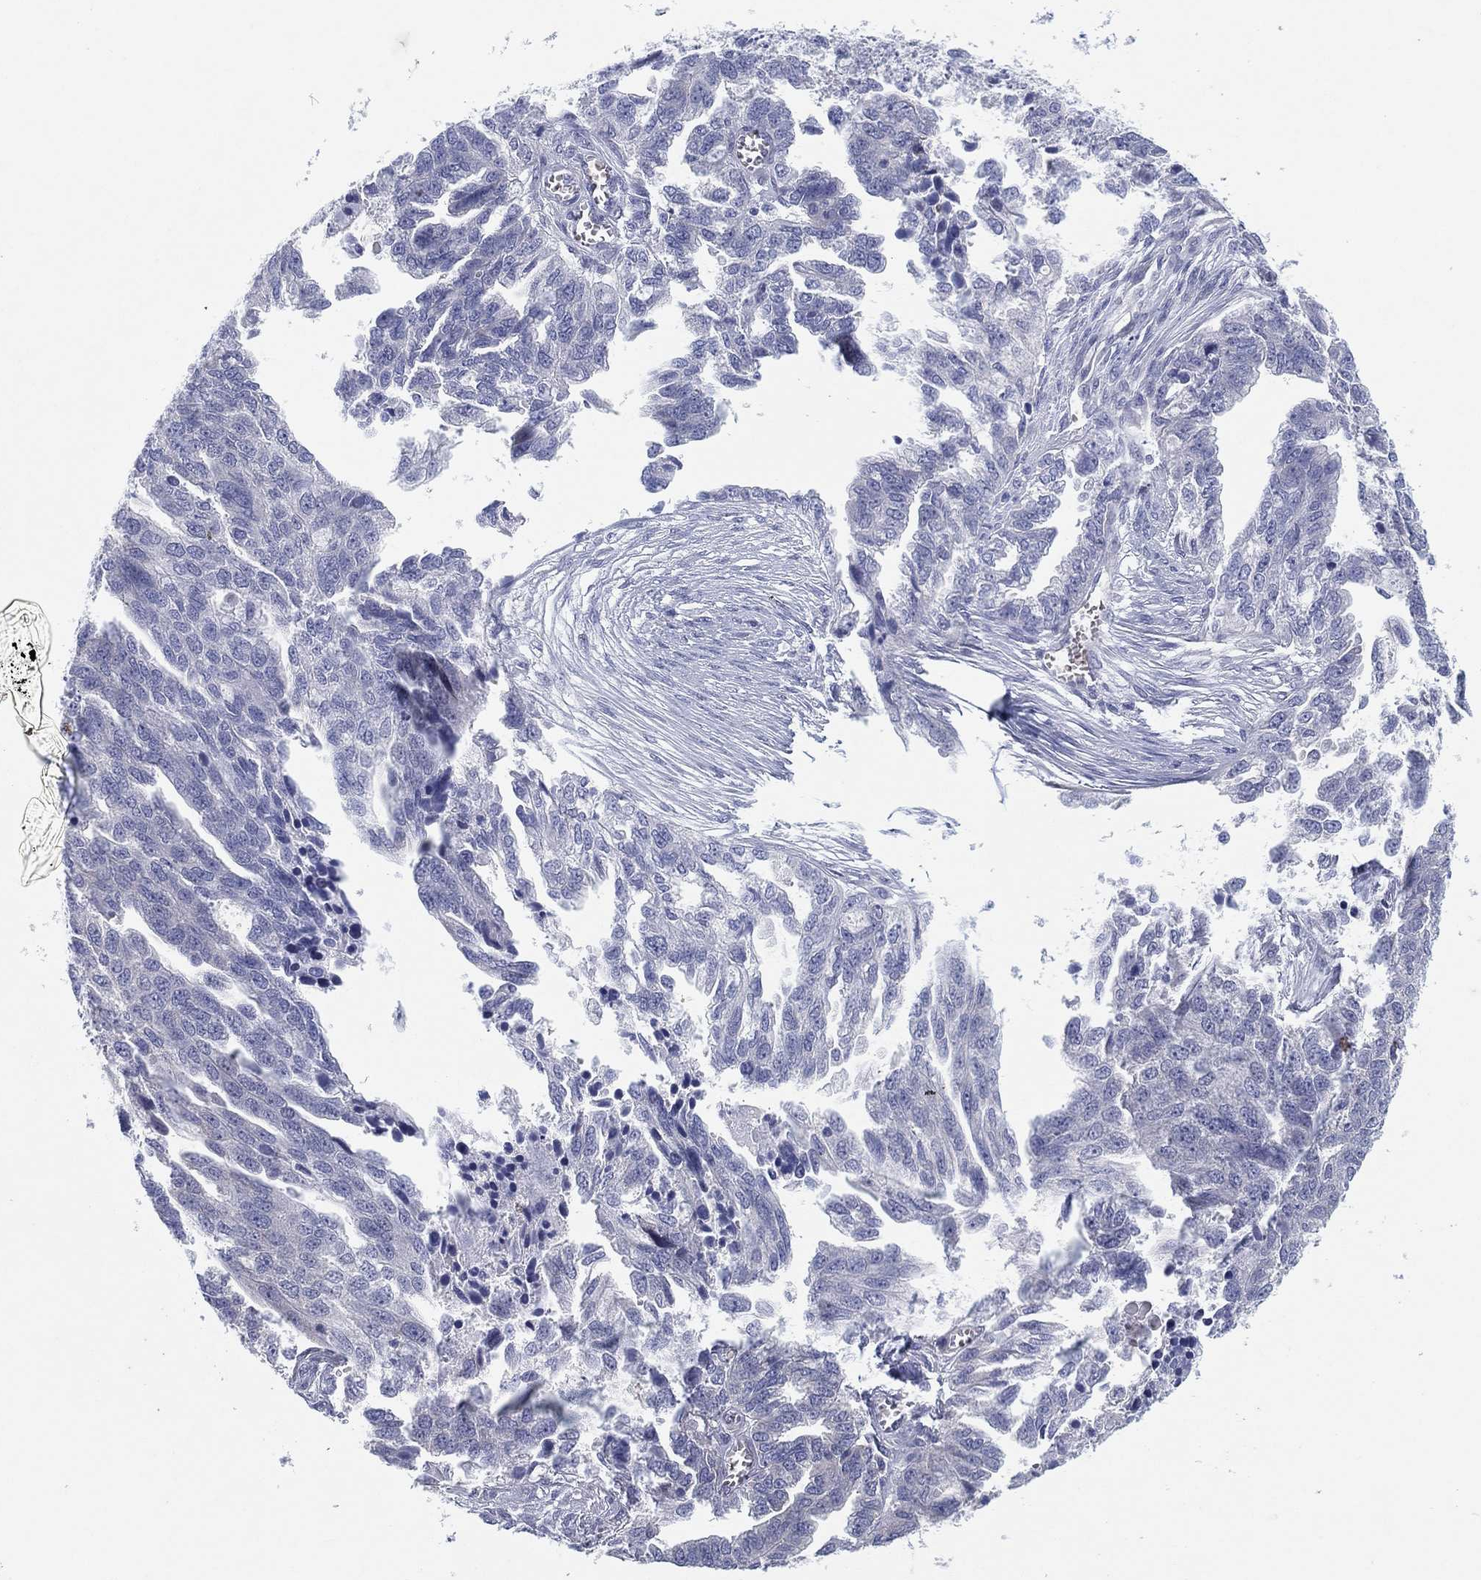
{"staining": {"intensity": "negative", "quantity": "none", "location": "none"}, "tissue": "ovarian cancer", "cell_type": "Tumor cells", "image_type": "cancer", "snomed": [{"axis": "morphology", "description": "Cystadenocarcinoma, serous, NOS"}, {"axis": "topography", "description": "Ovary"}], "caption": "Immunohistochemical staining of human ovarian cancer (serous cystadenocarcinoma) demonstrates no significant positivity in tumor cells. (IHC, brightfield microscopy, high magnification).", "gene": "HEATR4", "patient": {"sex": "female", "age": 51}}